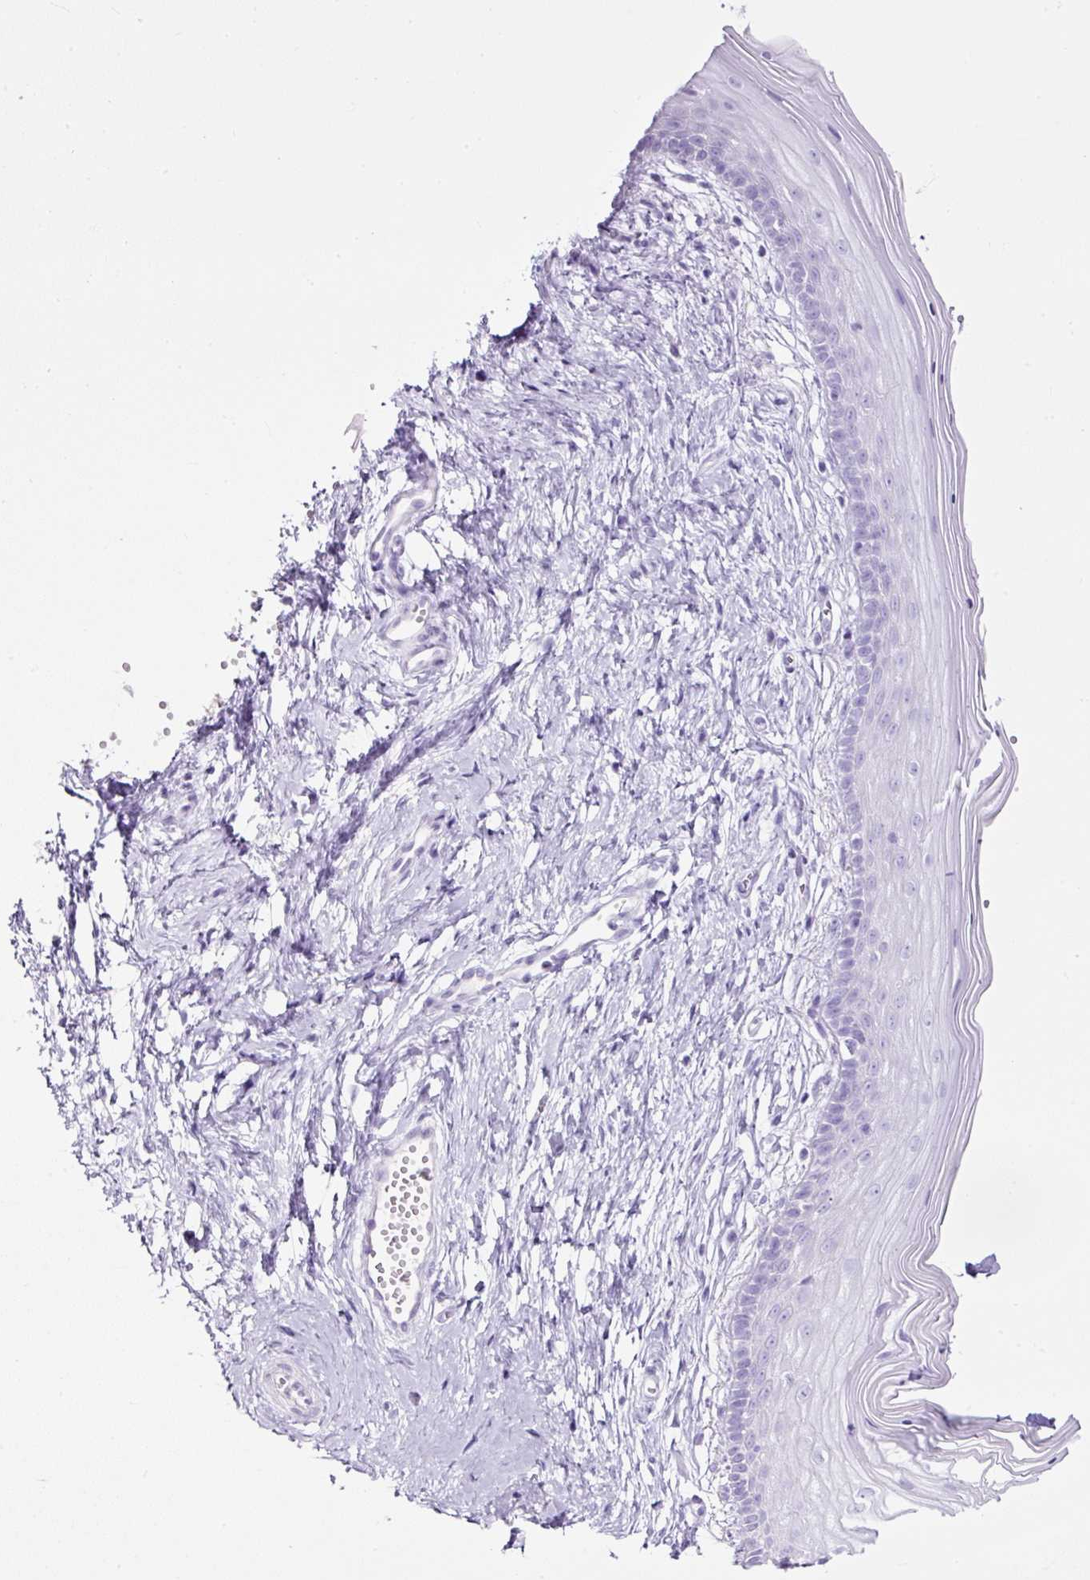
{"staining": {"intensity": "negative", "quantity": "none", "location": "none"}, "tissue": "vagina", "cell_type": "Squamous epithelial cells", "image_type": "normal", "snomed": [{"axis": "morphology", "description": "Normal tissue, NOS"}, {"axis": "topography", "description": "Vagina"}], "caption": "The histopathology image demonstrates no staining of squamous epithelial cells in normal vagina.", "gene": "TMEM200B", "patient": {"sex": "female", "age": 38}}